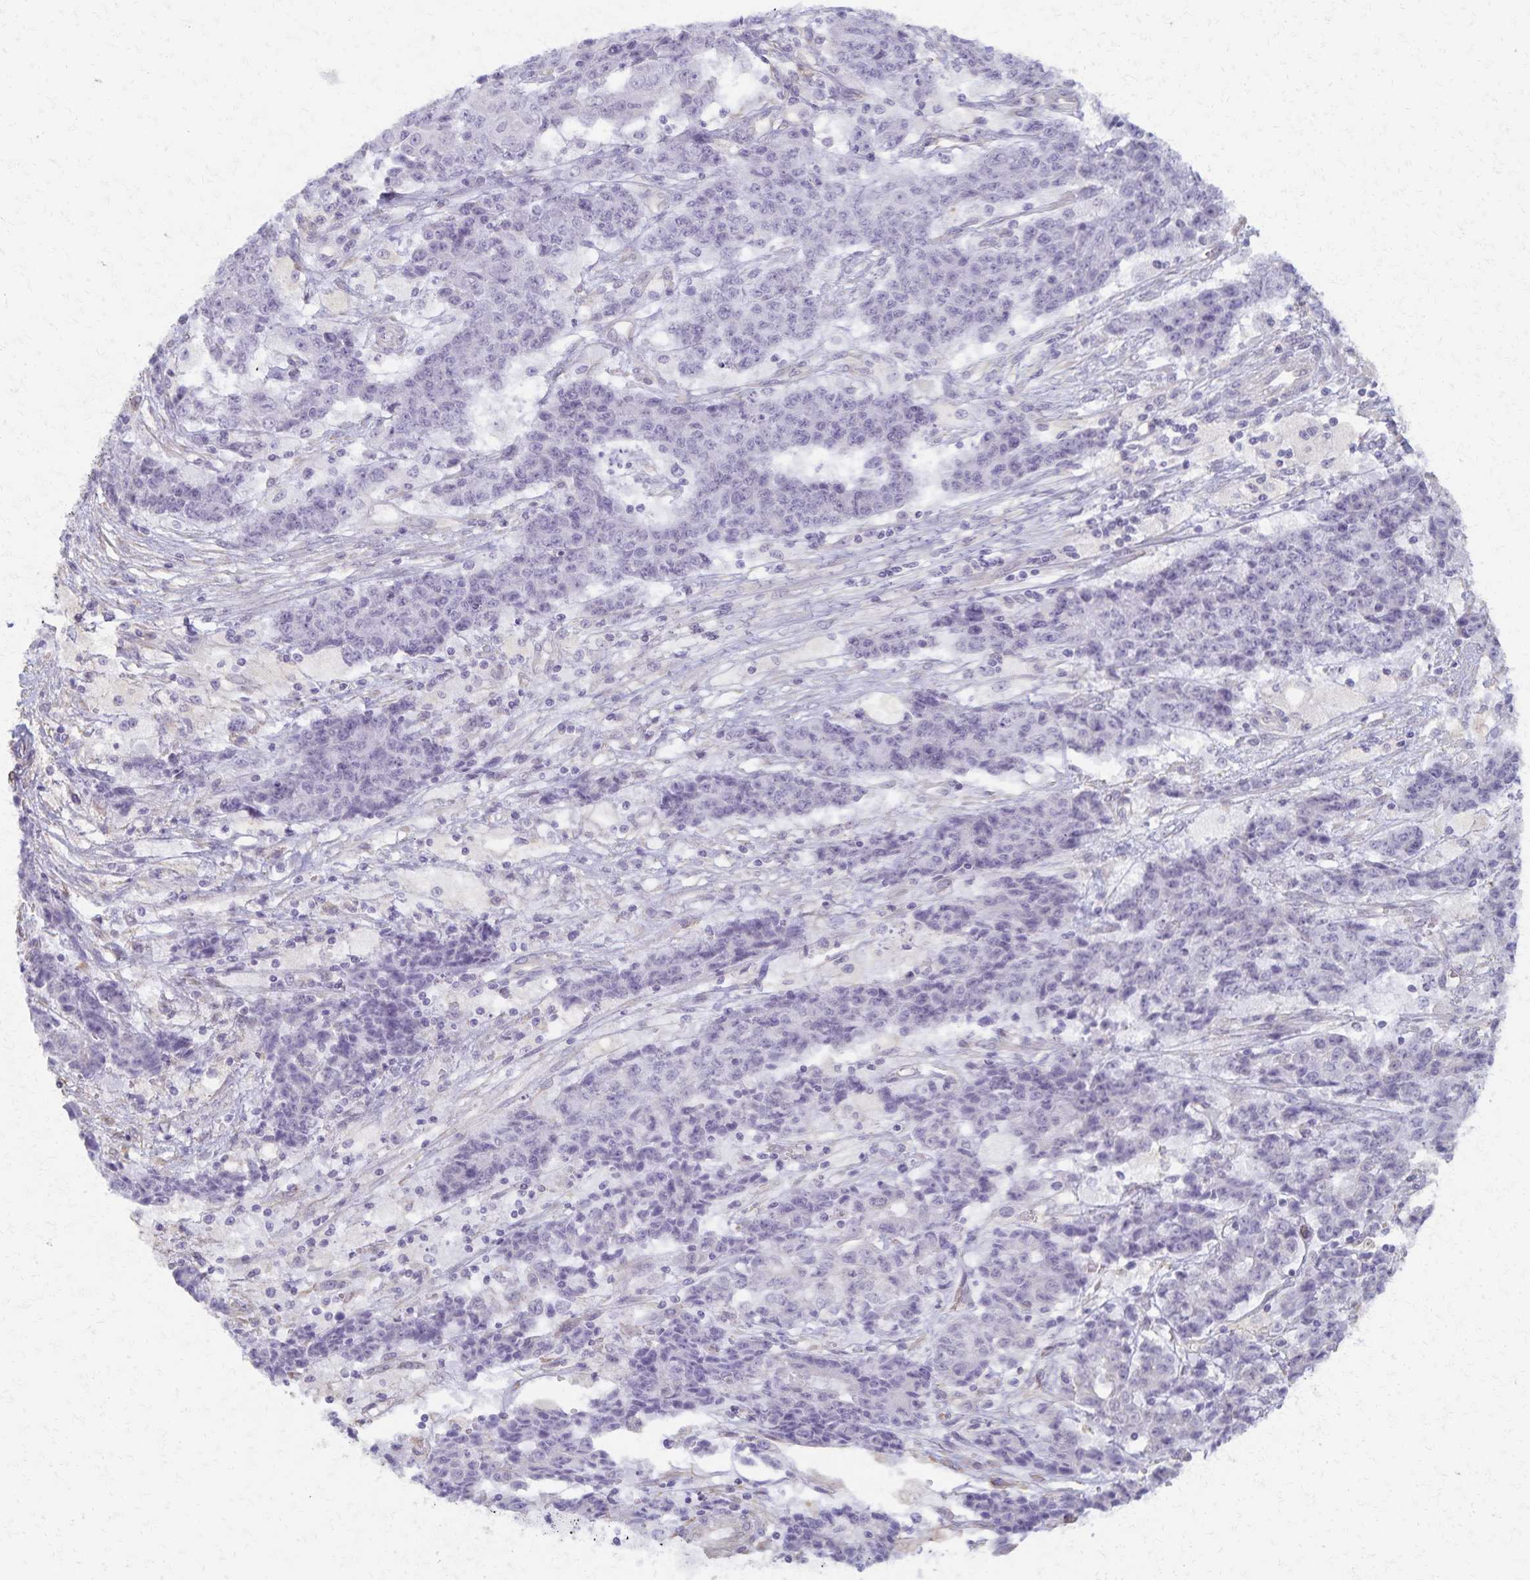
{"staining": {"intensity": "negative", "quantity": "none", "location": "none"}, "tissue": "ovarian cancer", "cell_type": "Tumor cells", "image_type": "cancer", "snomed": [{"axis": "morphology", "description": "Carcinoma, endometroid"}, {"axis": "topography", "description": "Ovary"}], "caption": "Ovarian endometroid carcinoma stained for a protein using immunohistochemistry (IHC) reveals no expression tumor cells.", "gene": "KISS1", "patient": {"sex": "female", "age": 42}}